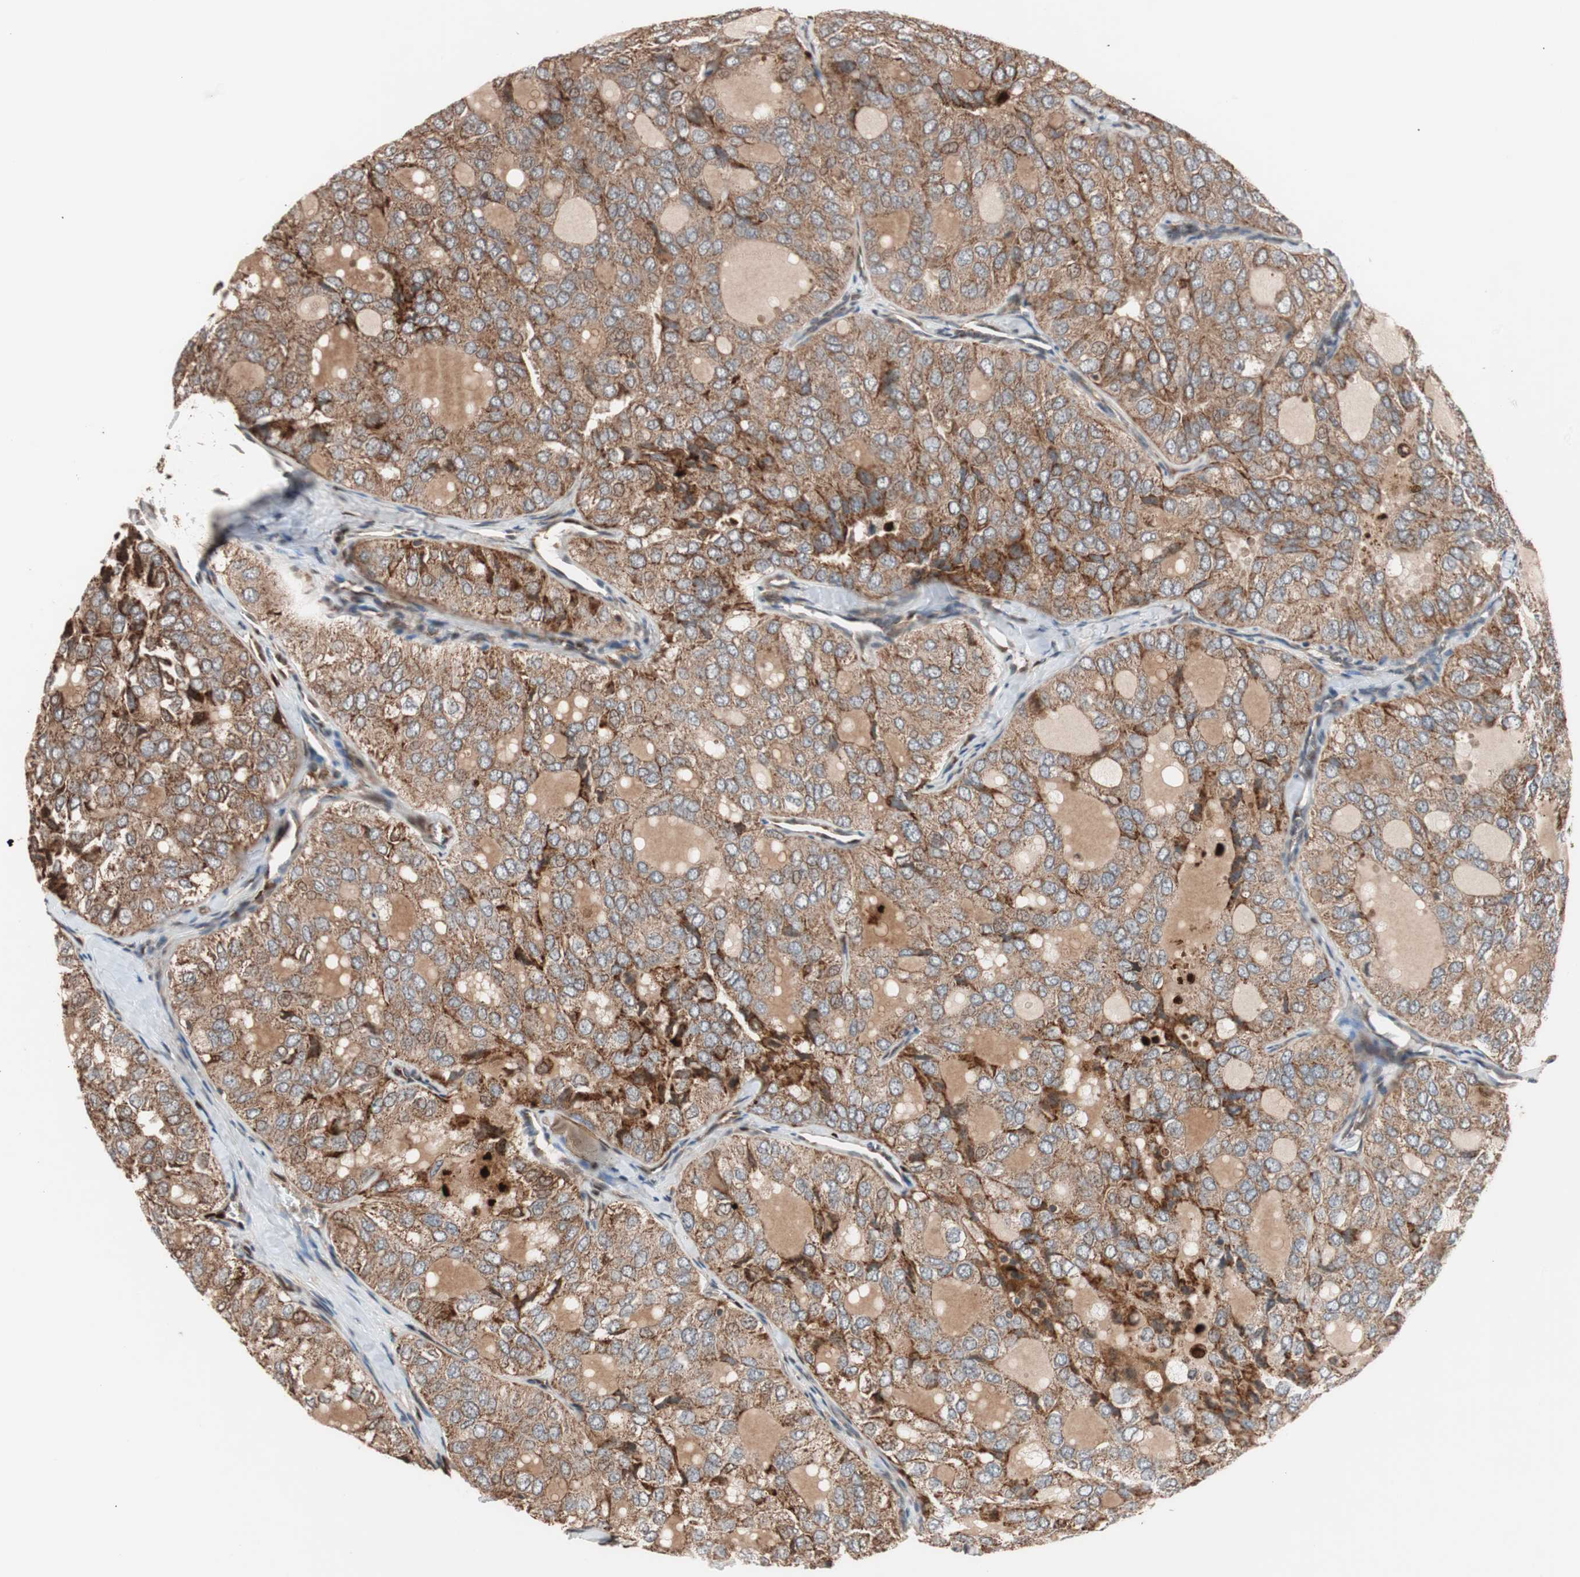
{"staining": {"intensity": "moderate", "quantity": ">75%", "location": "cytoplasmic/membranous"}, "tissue": "thyroid cancer", "cell_type": "Tumor cells", "image_type": "cancer", "snomed": [{"axis": "morphology", "description": "Follicular adenoma carcinoma, NOS"}, {"axis": "topography", "description": "Thyroid gland"}], "caption": "A brown stain highlights moderate cytoplasmic/membranous staining of a protein in follicular adenoma carcinoma (thyroid) tumor cells.", "gene": "NF2", "patient": {"sex": "male", "age": 75}}